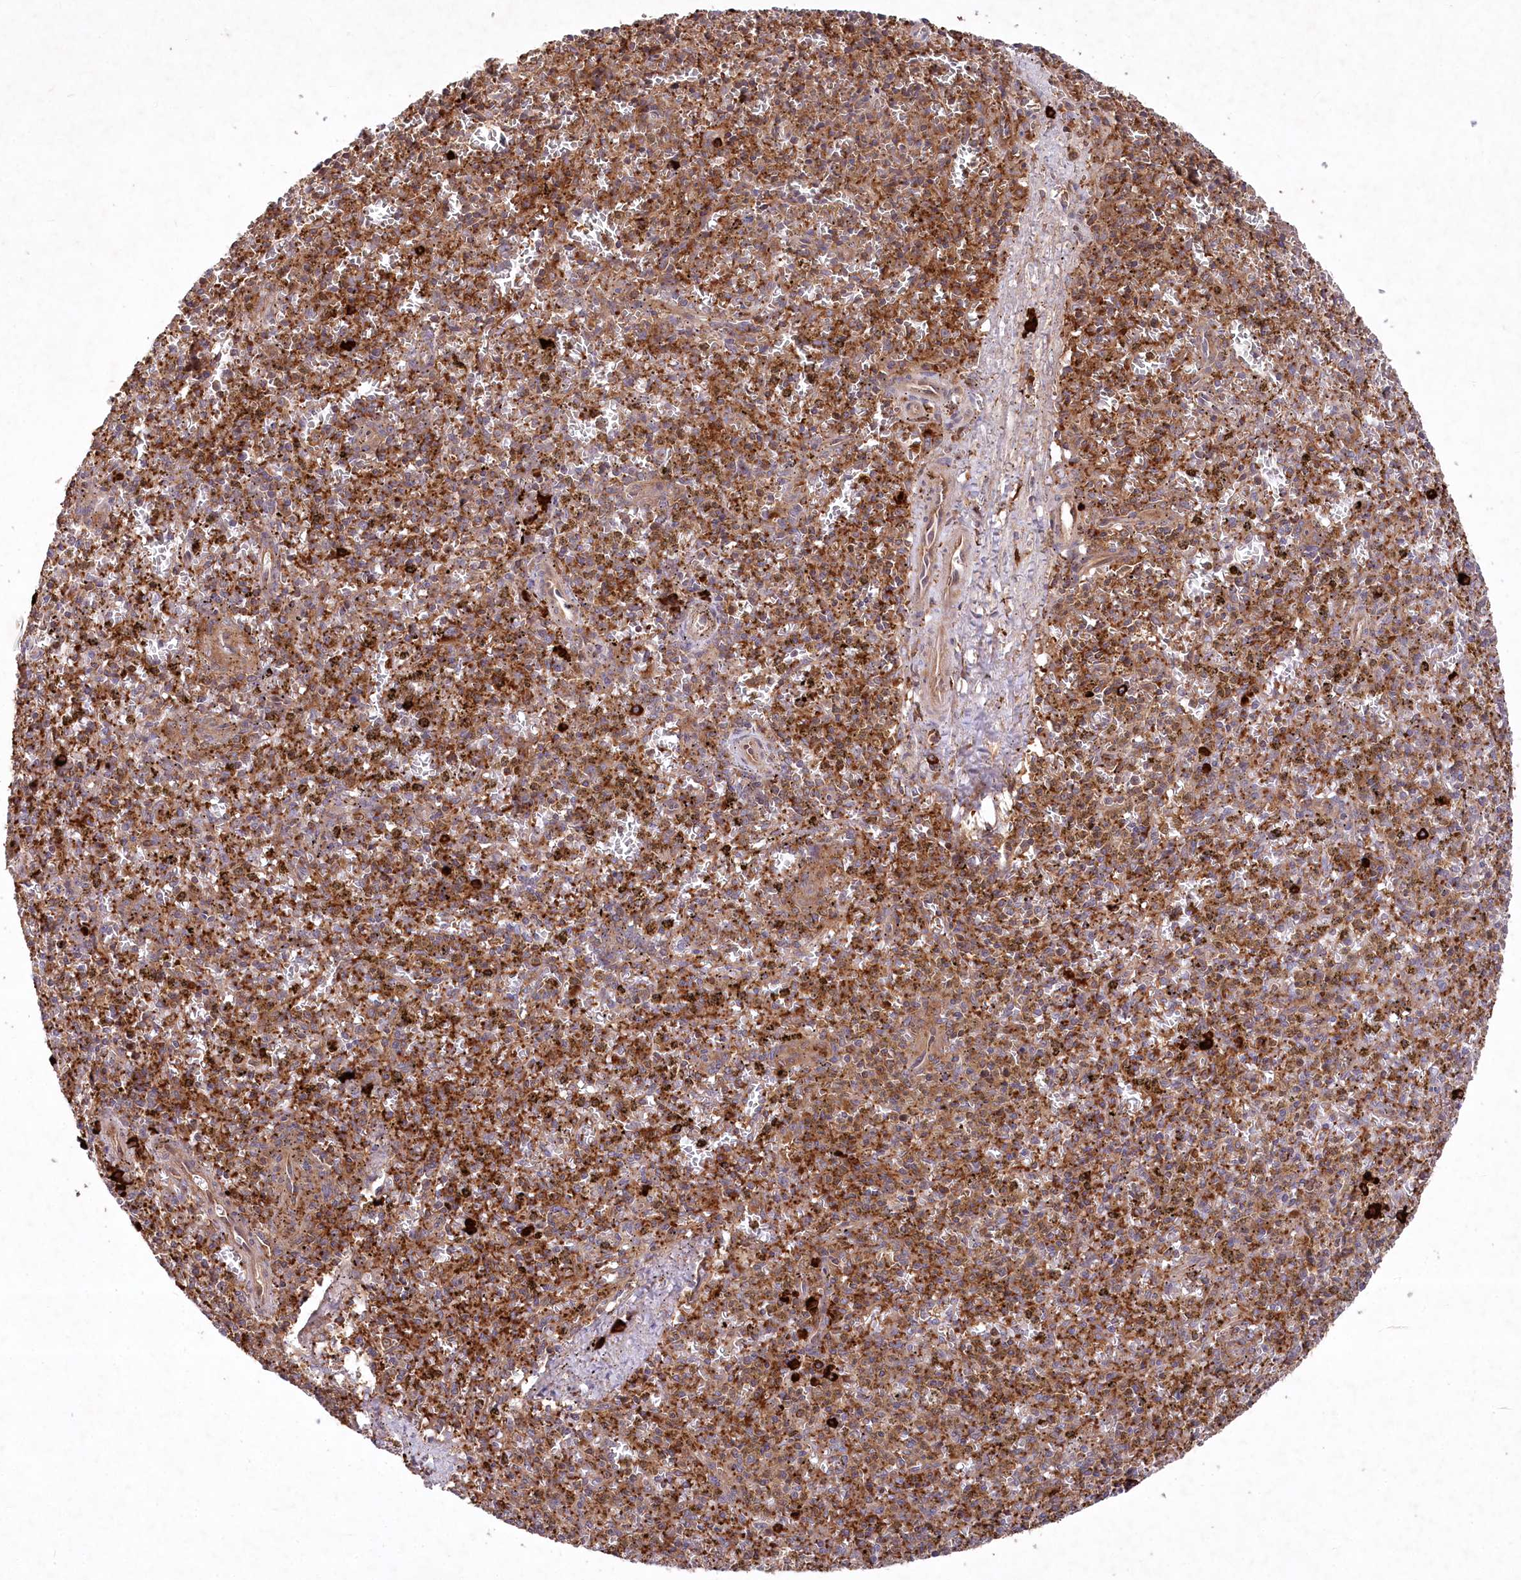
{"staining": {"intensity": "moderate", "quantity": "25%-75%", "location": "cytoplasmic/membranous"}, "tissue": "spleen", "cell_type": "Cells in red pulp", "image_type": "normal", "snomed": [{"axis": "morphology", "description": "Normal tissue, NOS"}, {"axis": "topography", "description": "Spleen"}], "caption": "This is a histology image of immunohistochemistry (IHC) staining of normal spleen, which shows moderate staining in the cytoplasmic/membranous of cells in red pulp.", "gene": "PPP1R21", "patient": {"sex": "male", "age": 72}}